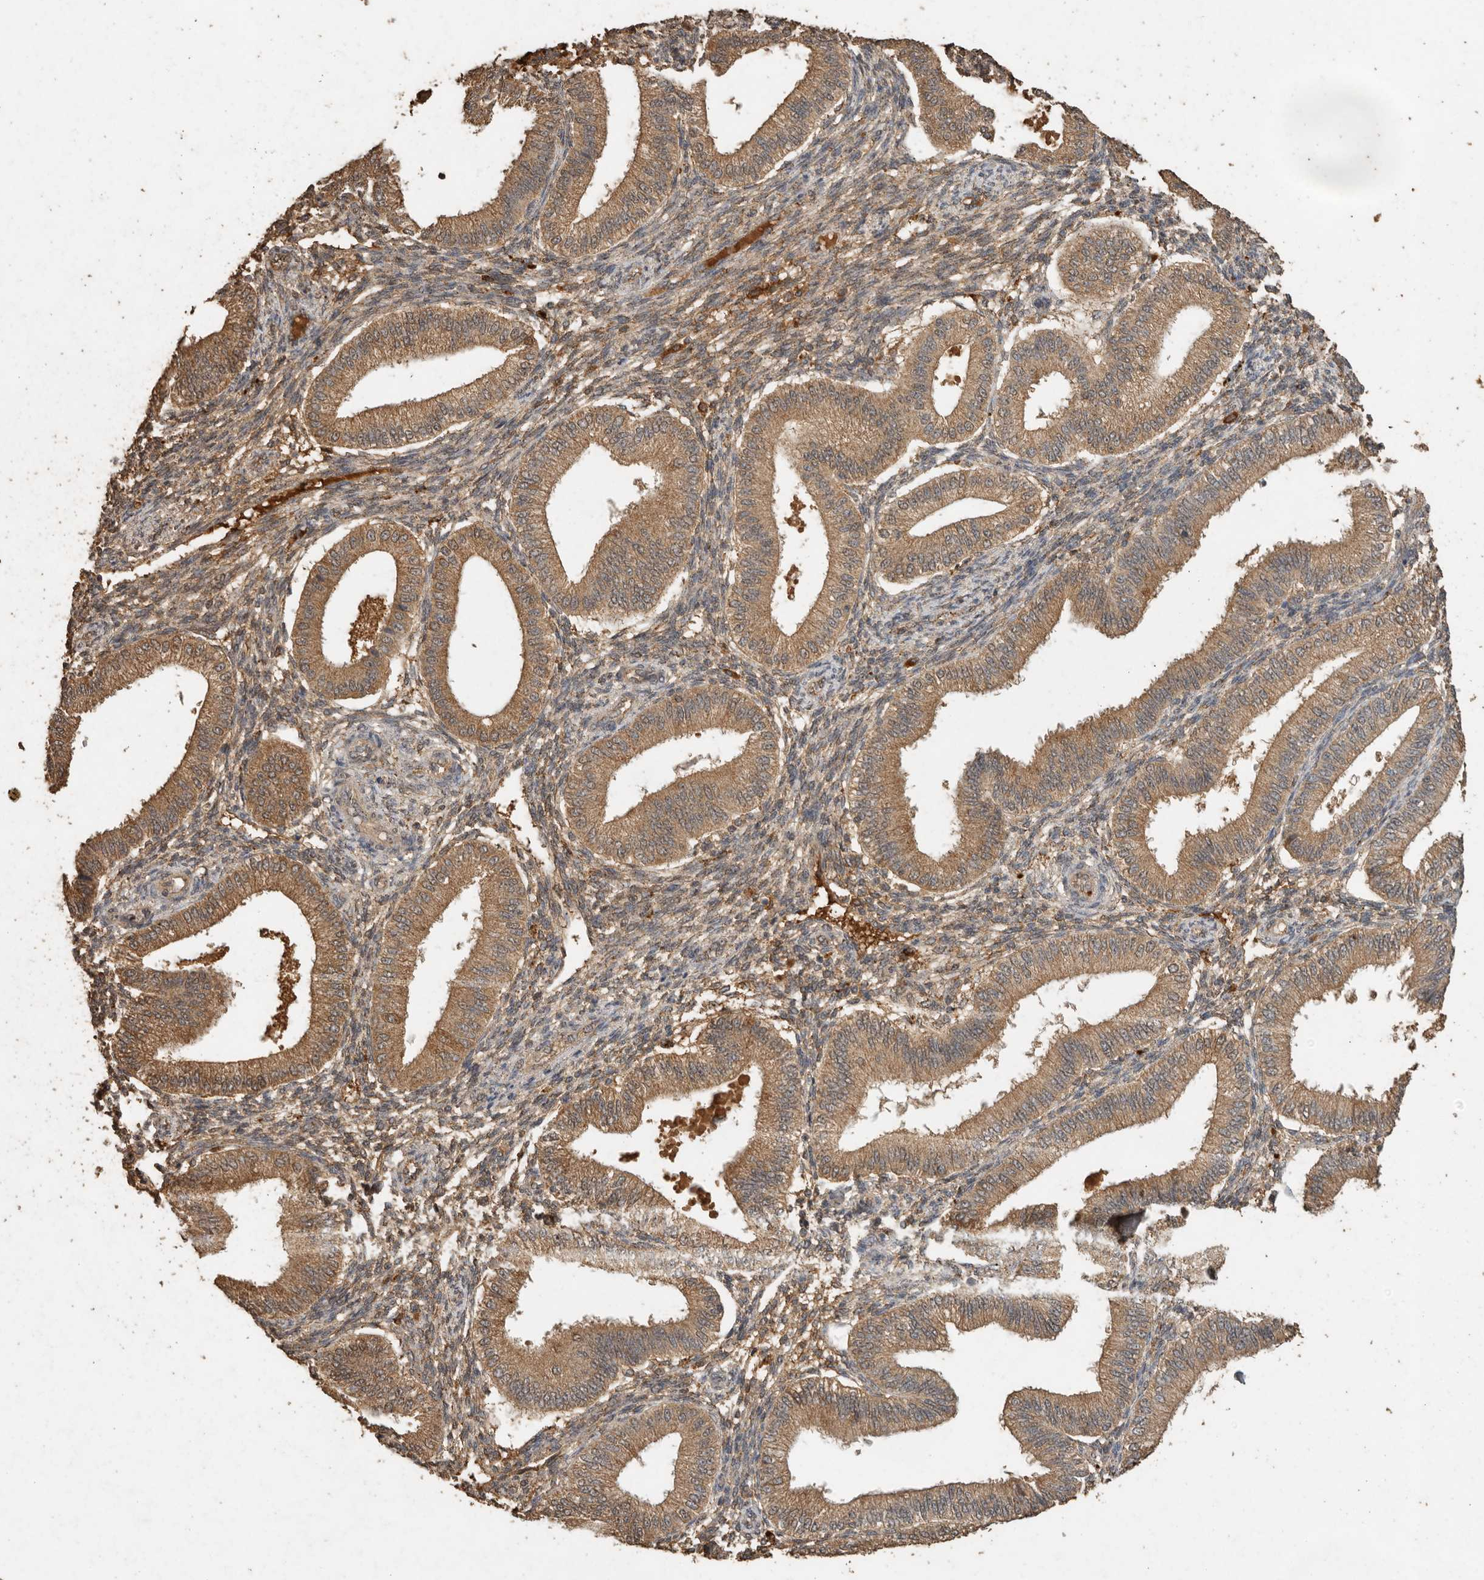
{"staining": {"intensity": "moderate", "quantity": "25%-75%", "location": "cytoplasmic/membranous"}, "tissue": "endometrium", "cell_type": "Cells in endometrial stroma", "image_type": "normal", "snomed": [{"axis": "morphology", "description": "Normal tissue, NOS"}, {"axis": "topography", "description": "Endometrium"}], "caption": "Endometrium stained for a protein (brown) shows moderate cytoplasmic/membranous positive expression in approximately 25%-75% of cells in endometrial stroma.", "gene": "CTF1", "patient": {"sex": "female", "age": 39}}